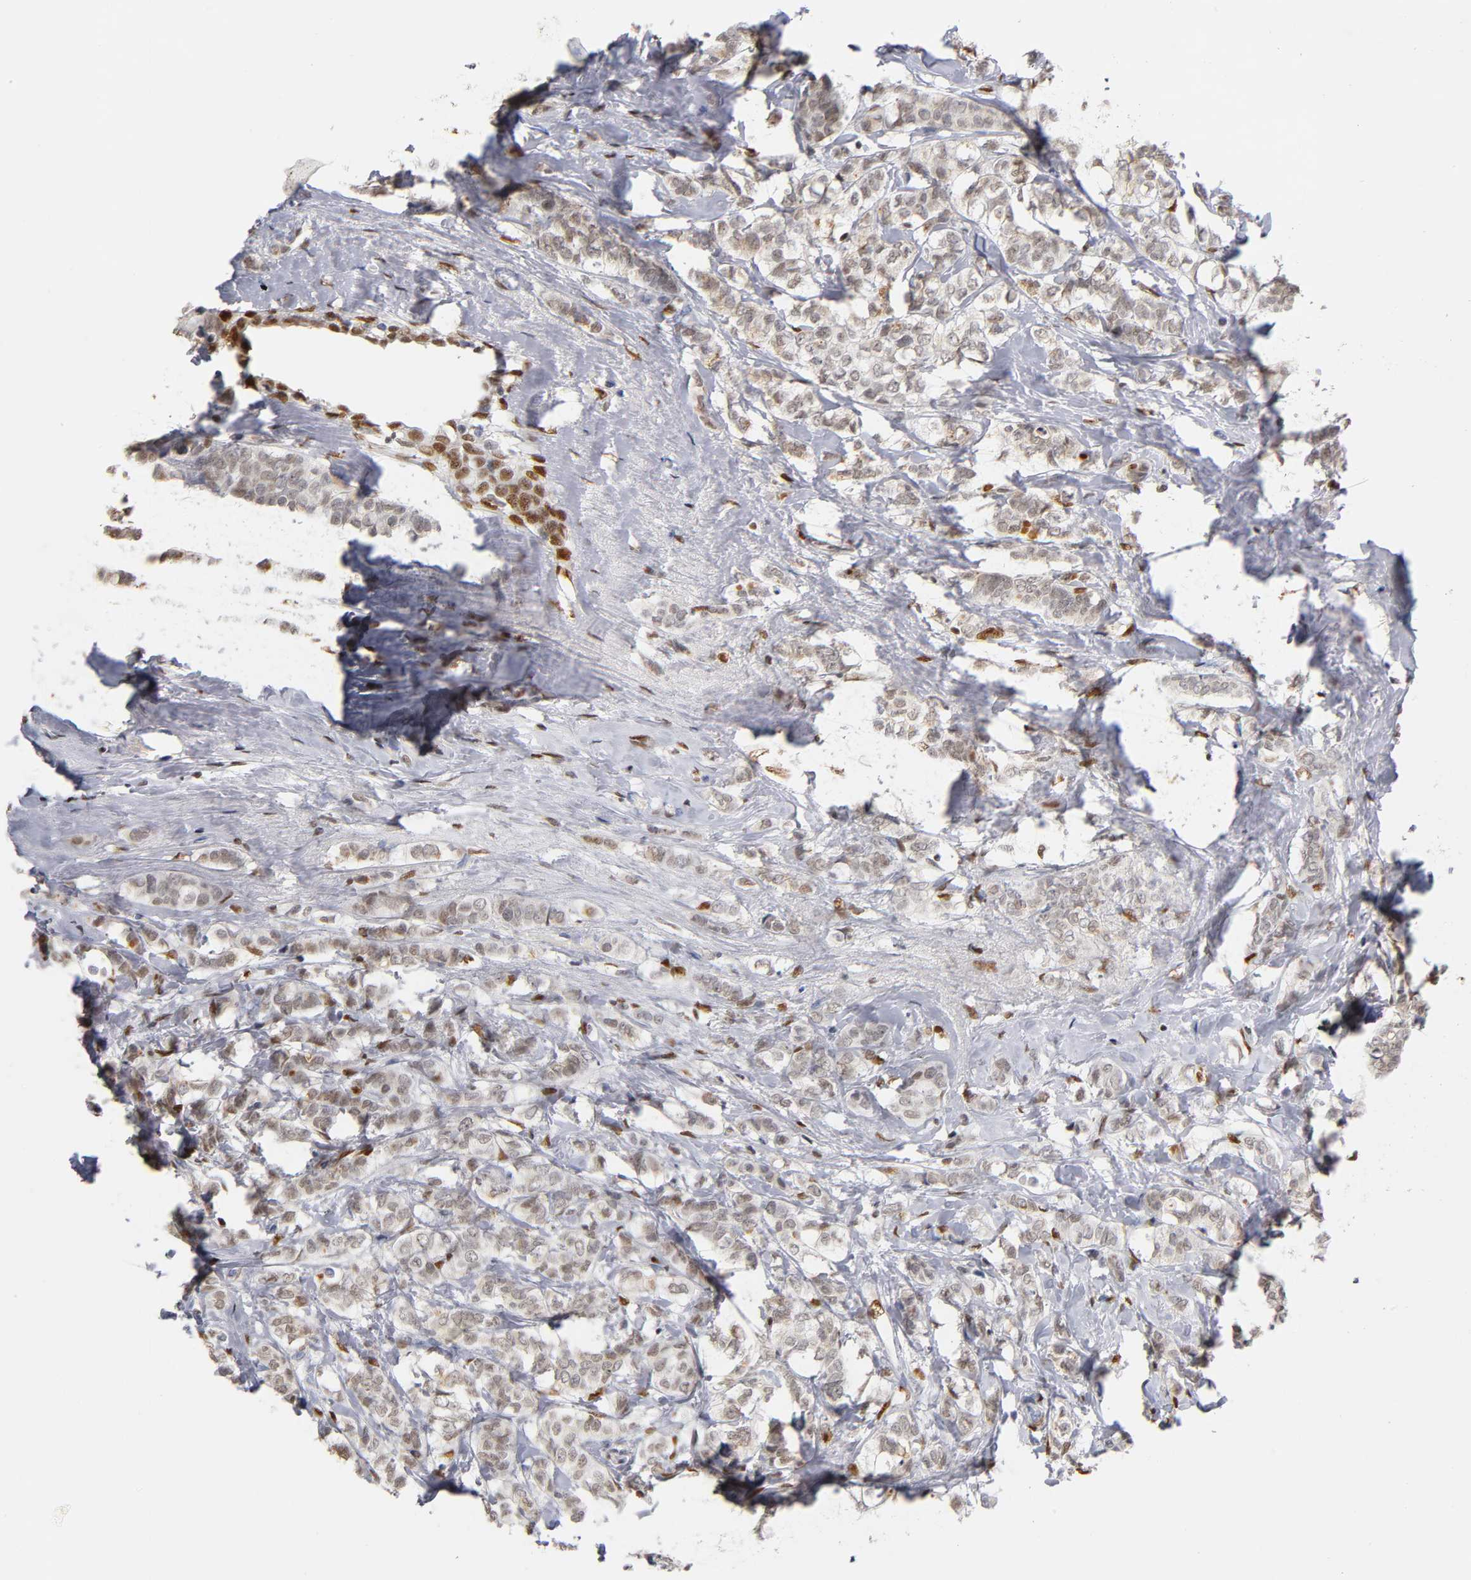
{"staining": {"intensity": "weak", "quantity": ">75%", "location": "nuclear"}, "tissue": "breast cancer", "cell_type": "Tumor cells", "image_type": "cancer", "snomed": [{"axis": "morphology", "description": "Lobular carcinoma"}, {"axis": "topography", "description": "Breast"}], "caption": "An IHC image of neoplastic tissue is shown. Protein staining in brown shows weak nuclear positivity in breast lobular carcinoma within tumor cells.", "gene": "RUNX1", "patient": {"sex": "female", "age": 60}}